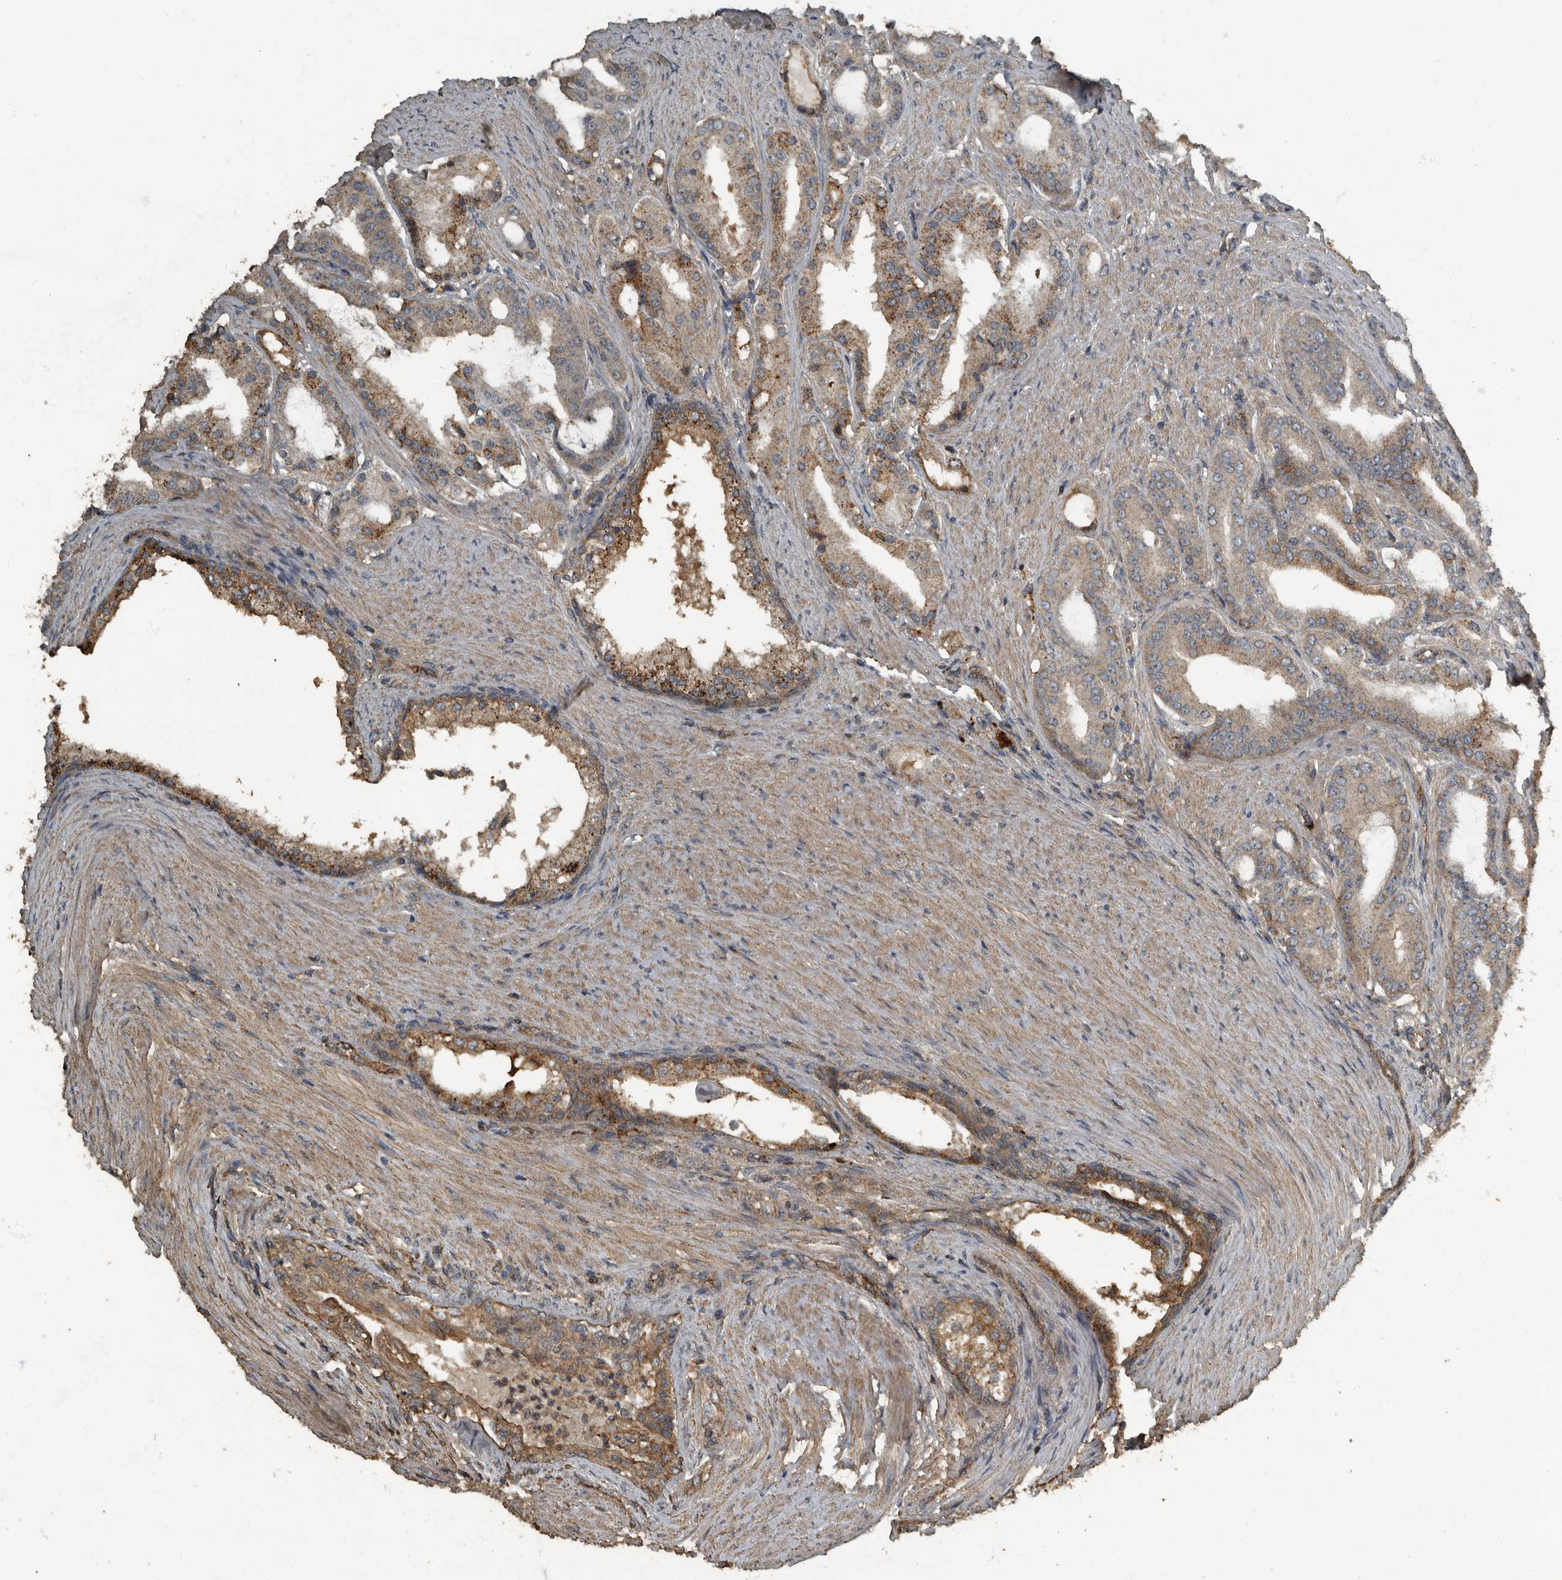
{"staining": {"intensity": "moderate", "quantity": ">75%", "location": "cytoplasmic/membranous"}, "tissue": "prostate cancer", "cell_type": "Tumor cells", "image_type": "cancer", "snomed": [{"axis": "morphology", "description": "Adenocarcinoma, High grade"}, {"axis": "topography", "description": "Prostate"}], "caption": "Prostate cancer (high-grade adenocarcinoma) stained with DAB (3,3'-diaminobenzidine) IHC shows medium levels of moderate cytoplasmic/membranous staining in about >75% of tumor cells.", "gene": "IL15RA", "patient": {"sex": "male", "age": 60}}